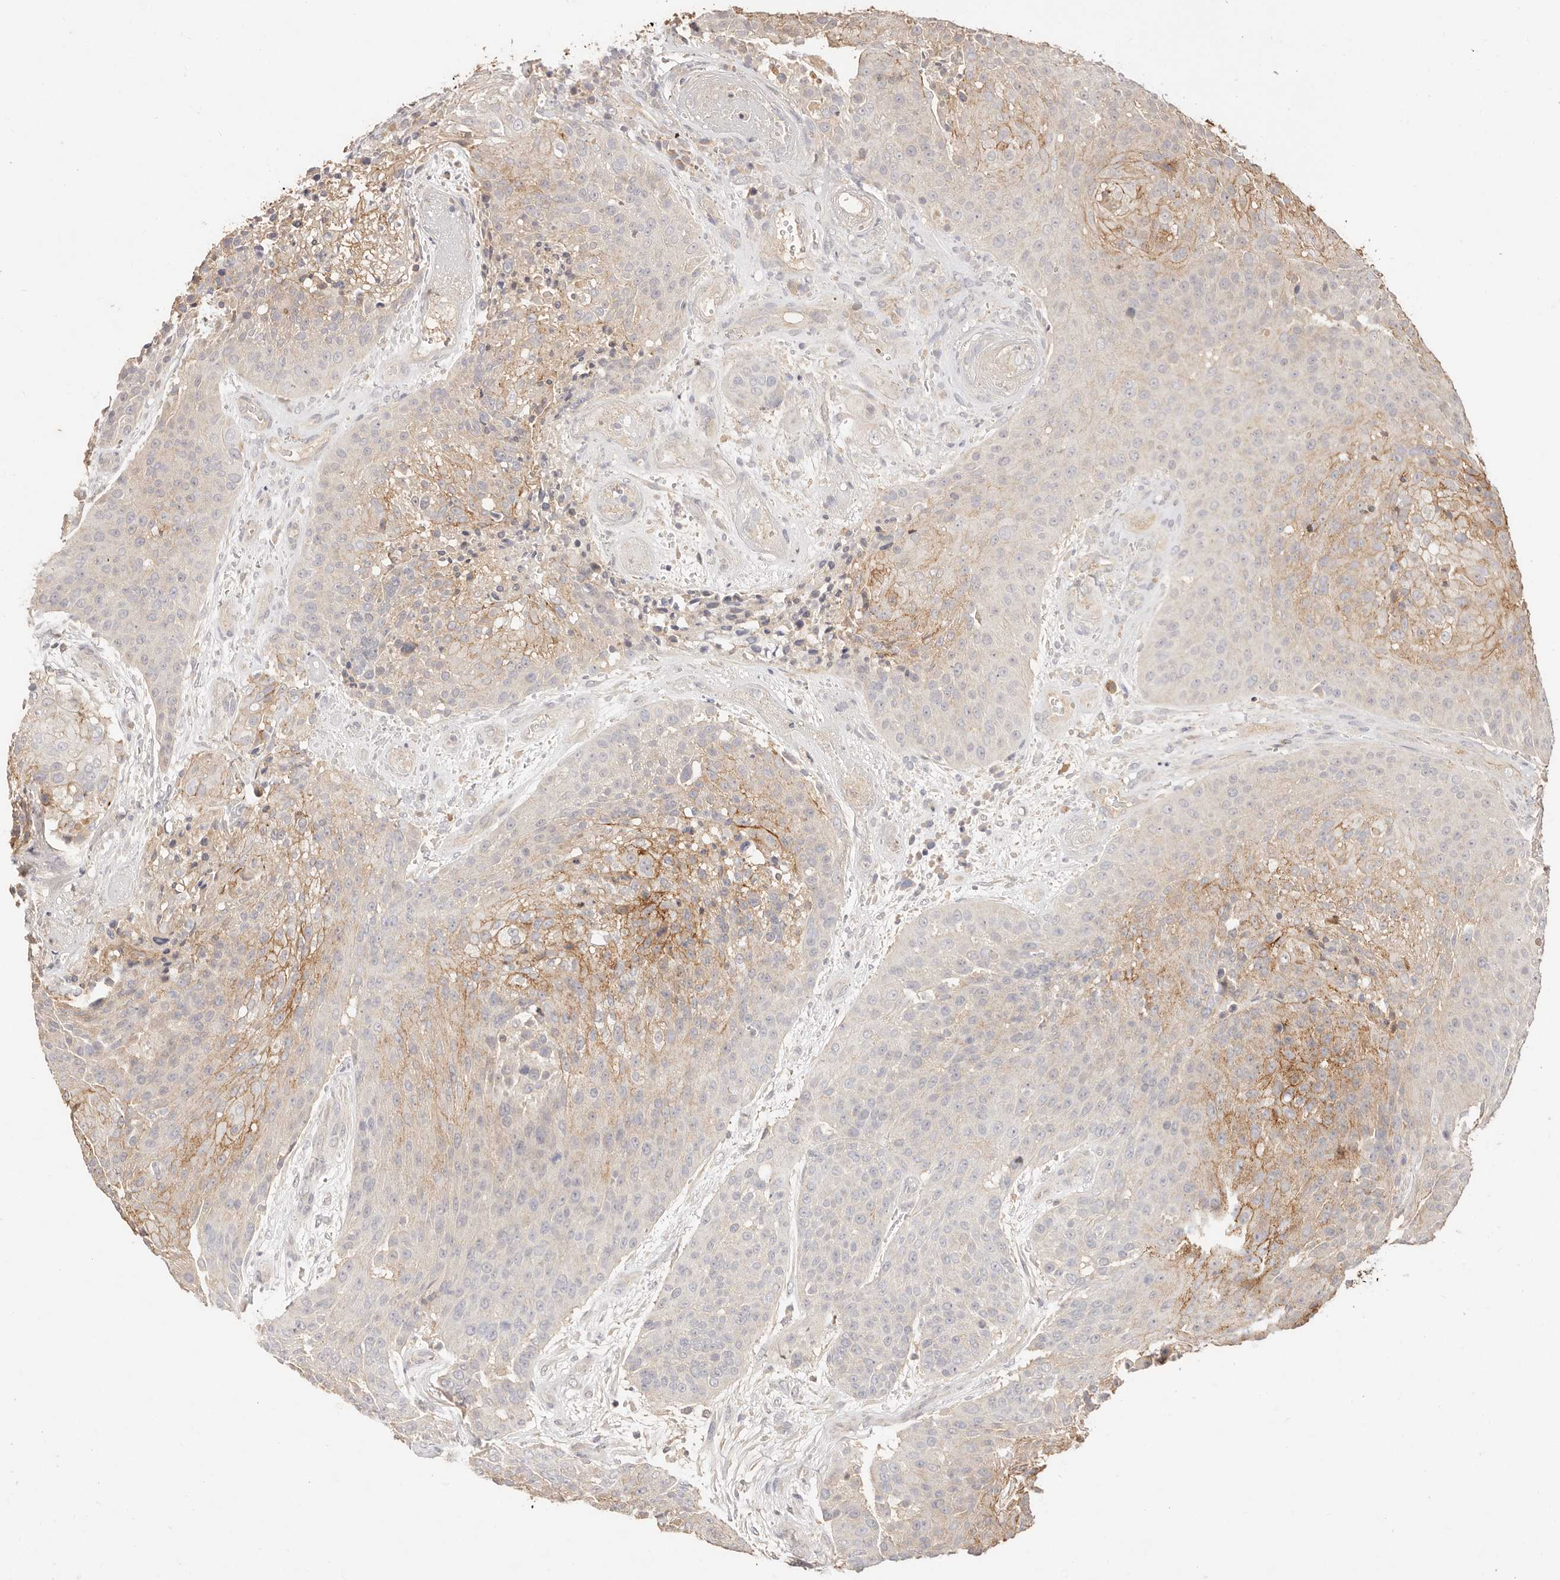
{"staining": {"intensity": "moderate", "quantity": "<25%", "location": "cytoplasmic/membranous"}, "tissue": "urothelial cancer", "cell_type": "Tumor cells", "image_type": "cancer", "snomed": [{"axis": "morphology", "description": "Urothelial carcinoma, High grade"}, {"axis": "topography", "description": "Urinary bladder"}], "caption": "Immunohistochemical staining of human urothelial cancer exhibits low levels of moderate cytoplasmic/membranous staining in about <25% of tumor cells. Nuclei are stained in blue.", "gene": "CXADR", "patient": {"sex": "female", "age": 63}}